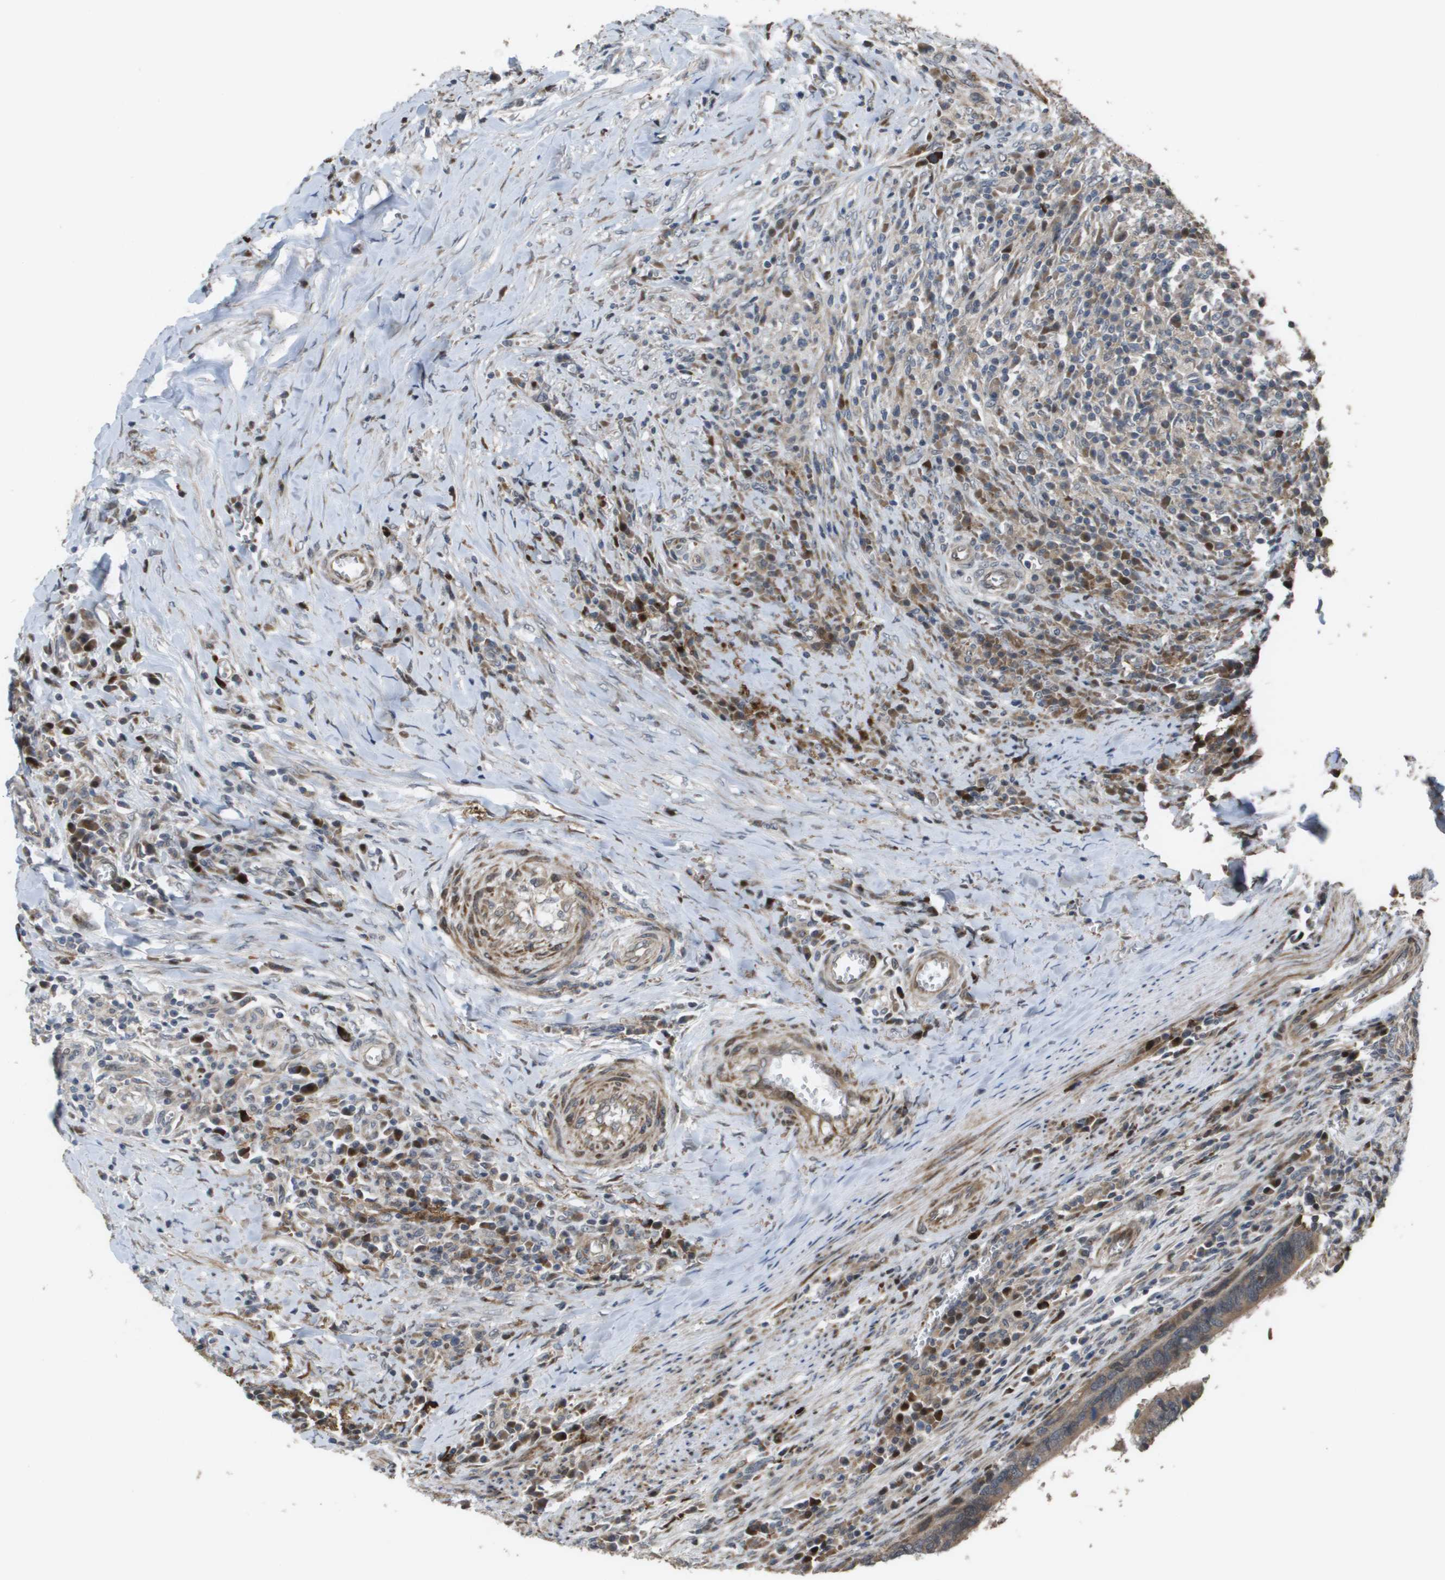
{"staining": {"intensity": "moderate", "quantity": ">75%", "location": "cytoplasmic/membranous"}, "tissue": "colorectal cancer", "cell_type": "Tumor cells", "image_type": "cancer", "snomed": [{"axis": "morphology", "description": "Adenocarcinoma, NOS"}, {"axis": "topography", "description": "Colon"}], "caption": "The immunohistochemical stain labels moderate cytoplasmic/membranous expression in tumor cells of adenocarcinoma (colorectal) tissue.", "gene": "AXIN2", "patient": {"sex": "male", "age": 72}}